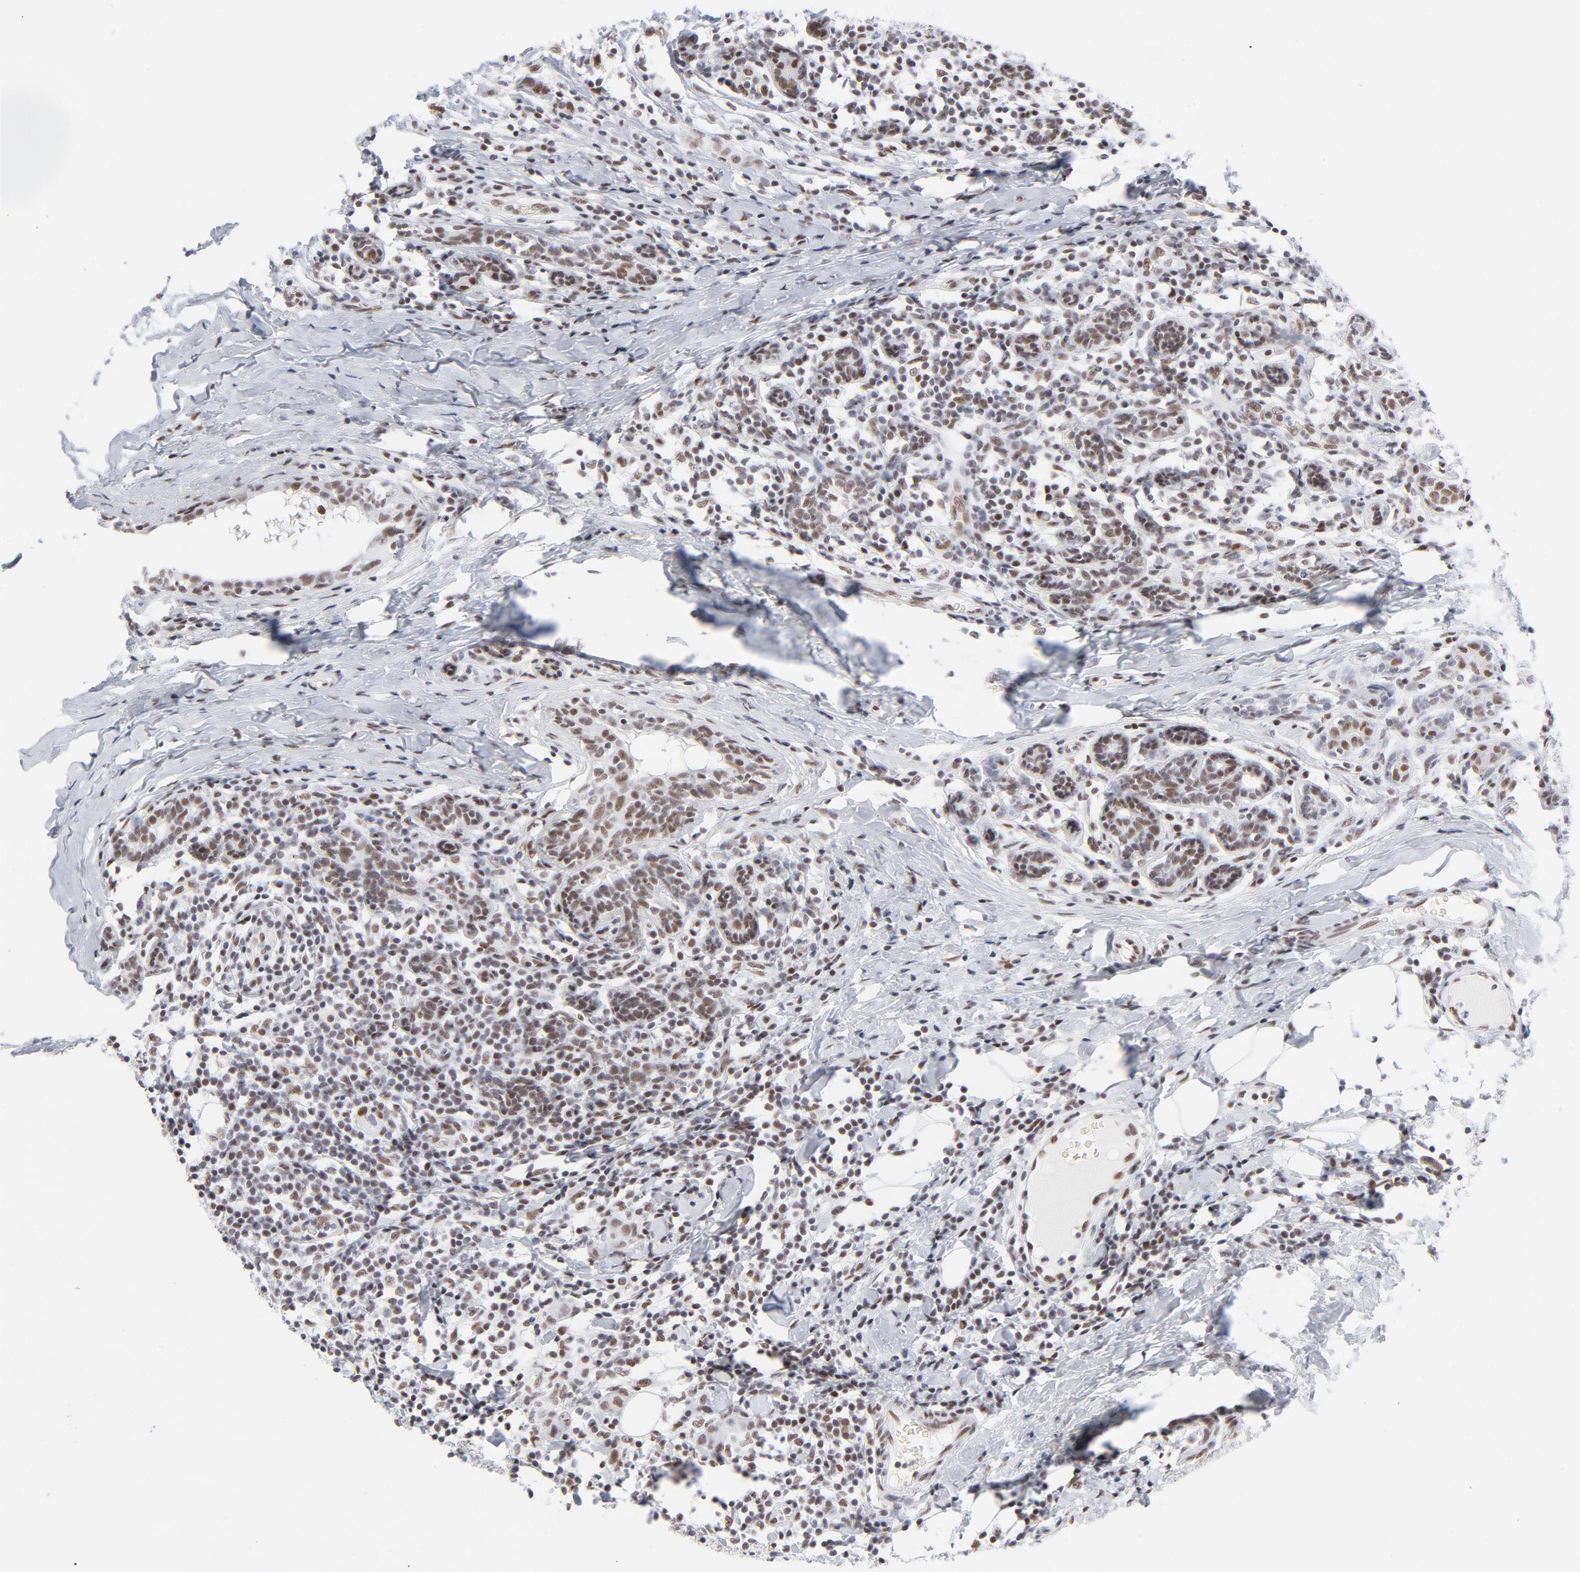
{"staining": {"intensity": "weak", "quantity": ">75%", "location": "nuclear"}, "tissue": "breast cancer", "cell_type": "Tumor cells", "image_type": "cancer", "snomed": [{"axis": "morphology", "description": "Duct carcinoma"}, {"axis": "topography", "description": "Breast"}], "caption": "Immunohistochemistry (IHC) of breast cancer shows low levels of weak nuclear positivity in about >75% of tumor cells.", "gene": "ATF2", "patient": {"sex": "female", "age": 40}}